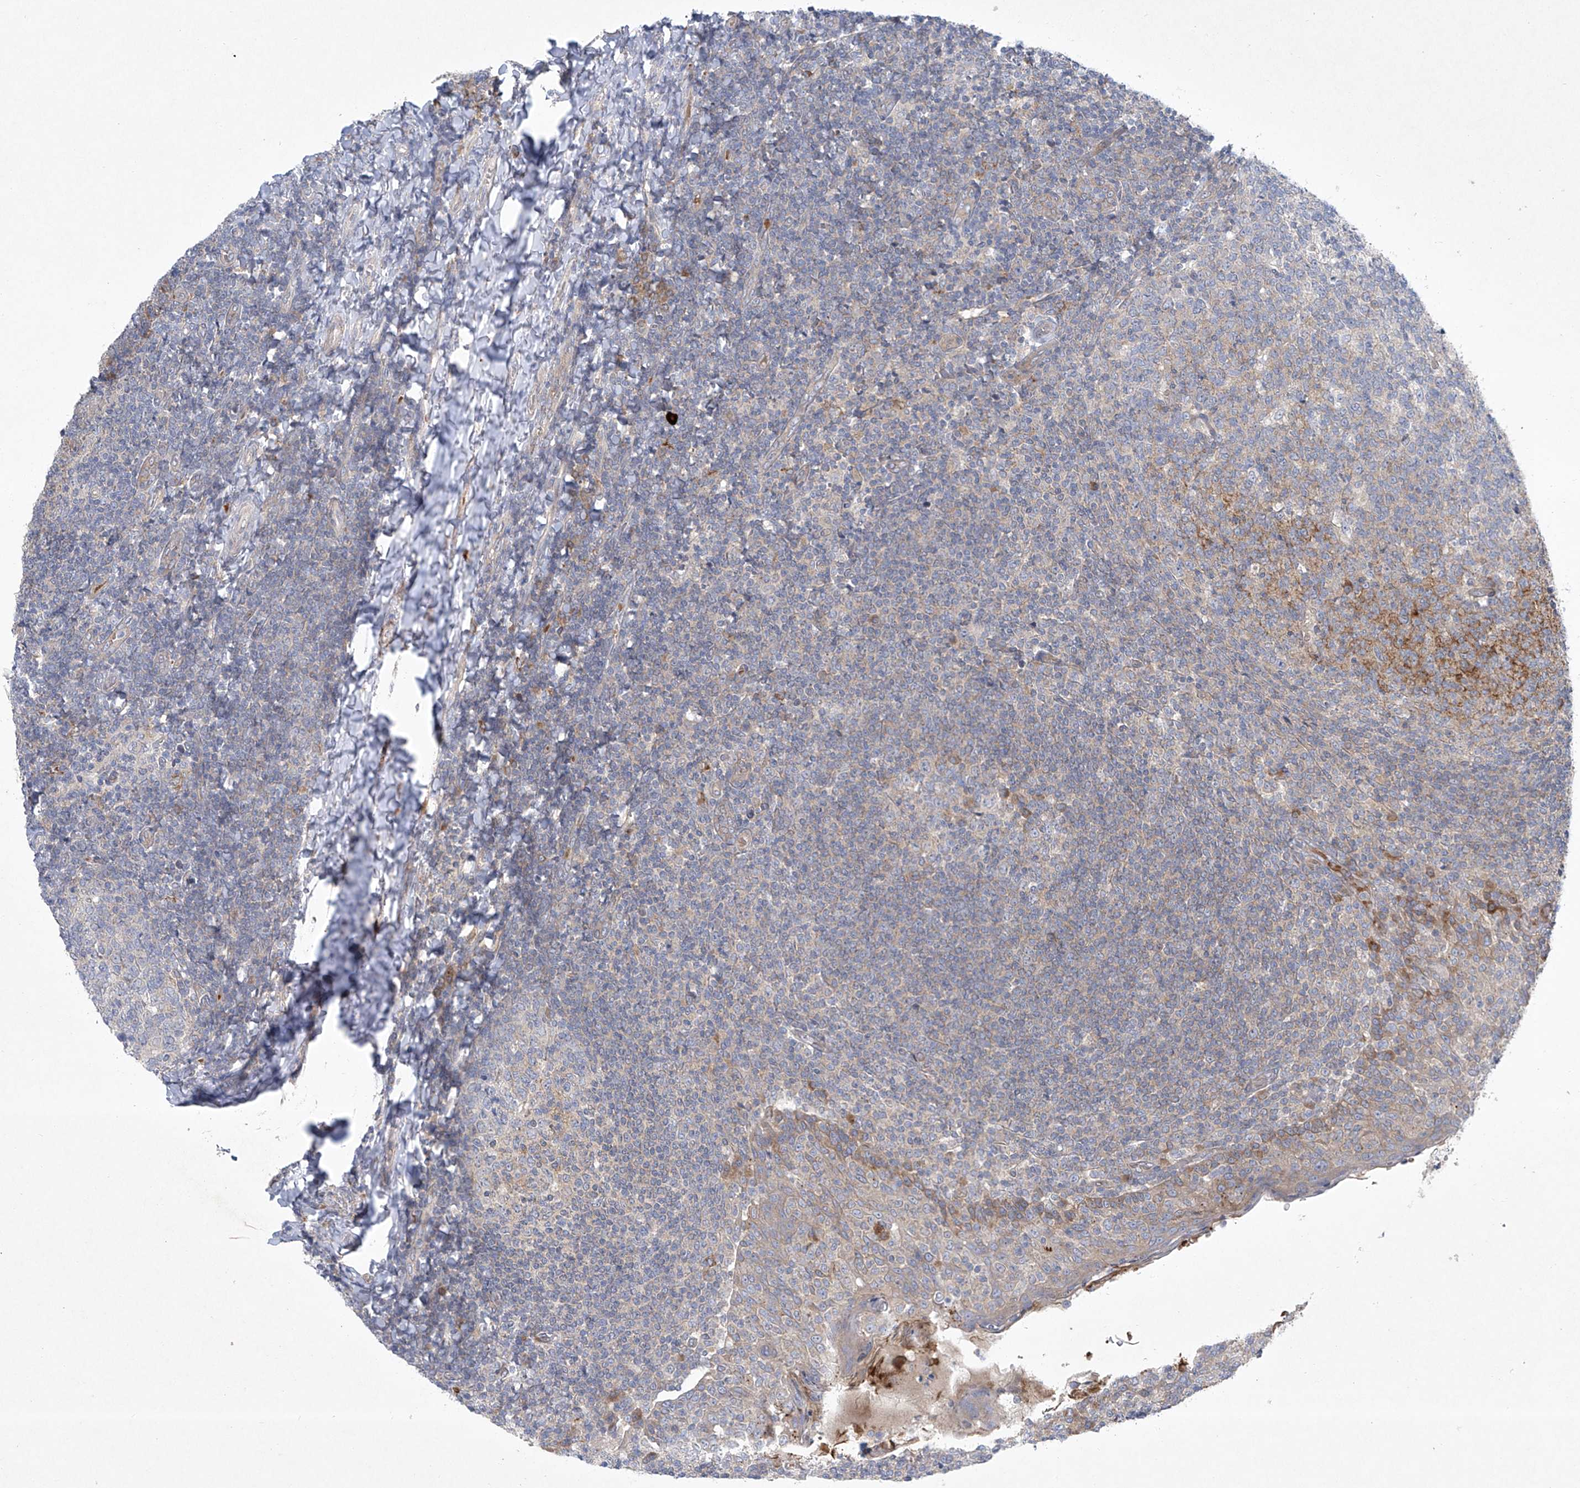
{"staining": {"intensity": "strong", "quantity": "<25%", "location": "cytoplasmic/membranous"}, "tissue": "tonsil", "cell_type": "Germinal center cells", "image_type": "normal", "snomed": [{"axis": "morphology", "description": "Normal tissue, NOS"}, {"axis": "topography", "description": "Tonsil"}], "caption": "An immunohistochemistry photomicrograph of normal tissue is shown. Protein staining in brown shows strong cytoplasmic/membranous positivity in tonsil within germinal center cells.", "gene": "TJAP1", "patient": {"sex": "female", "age": 19}}